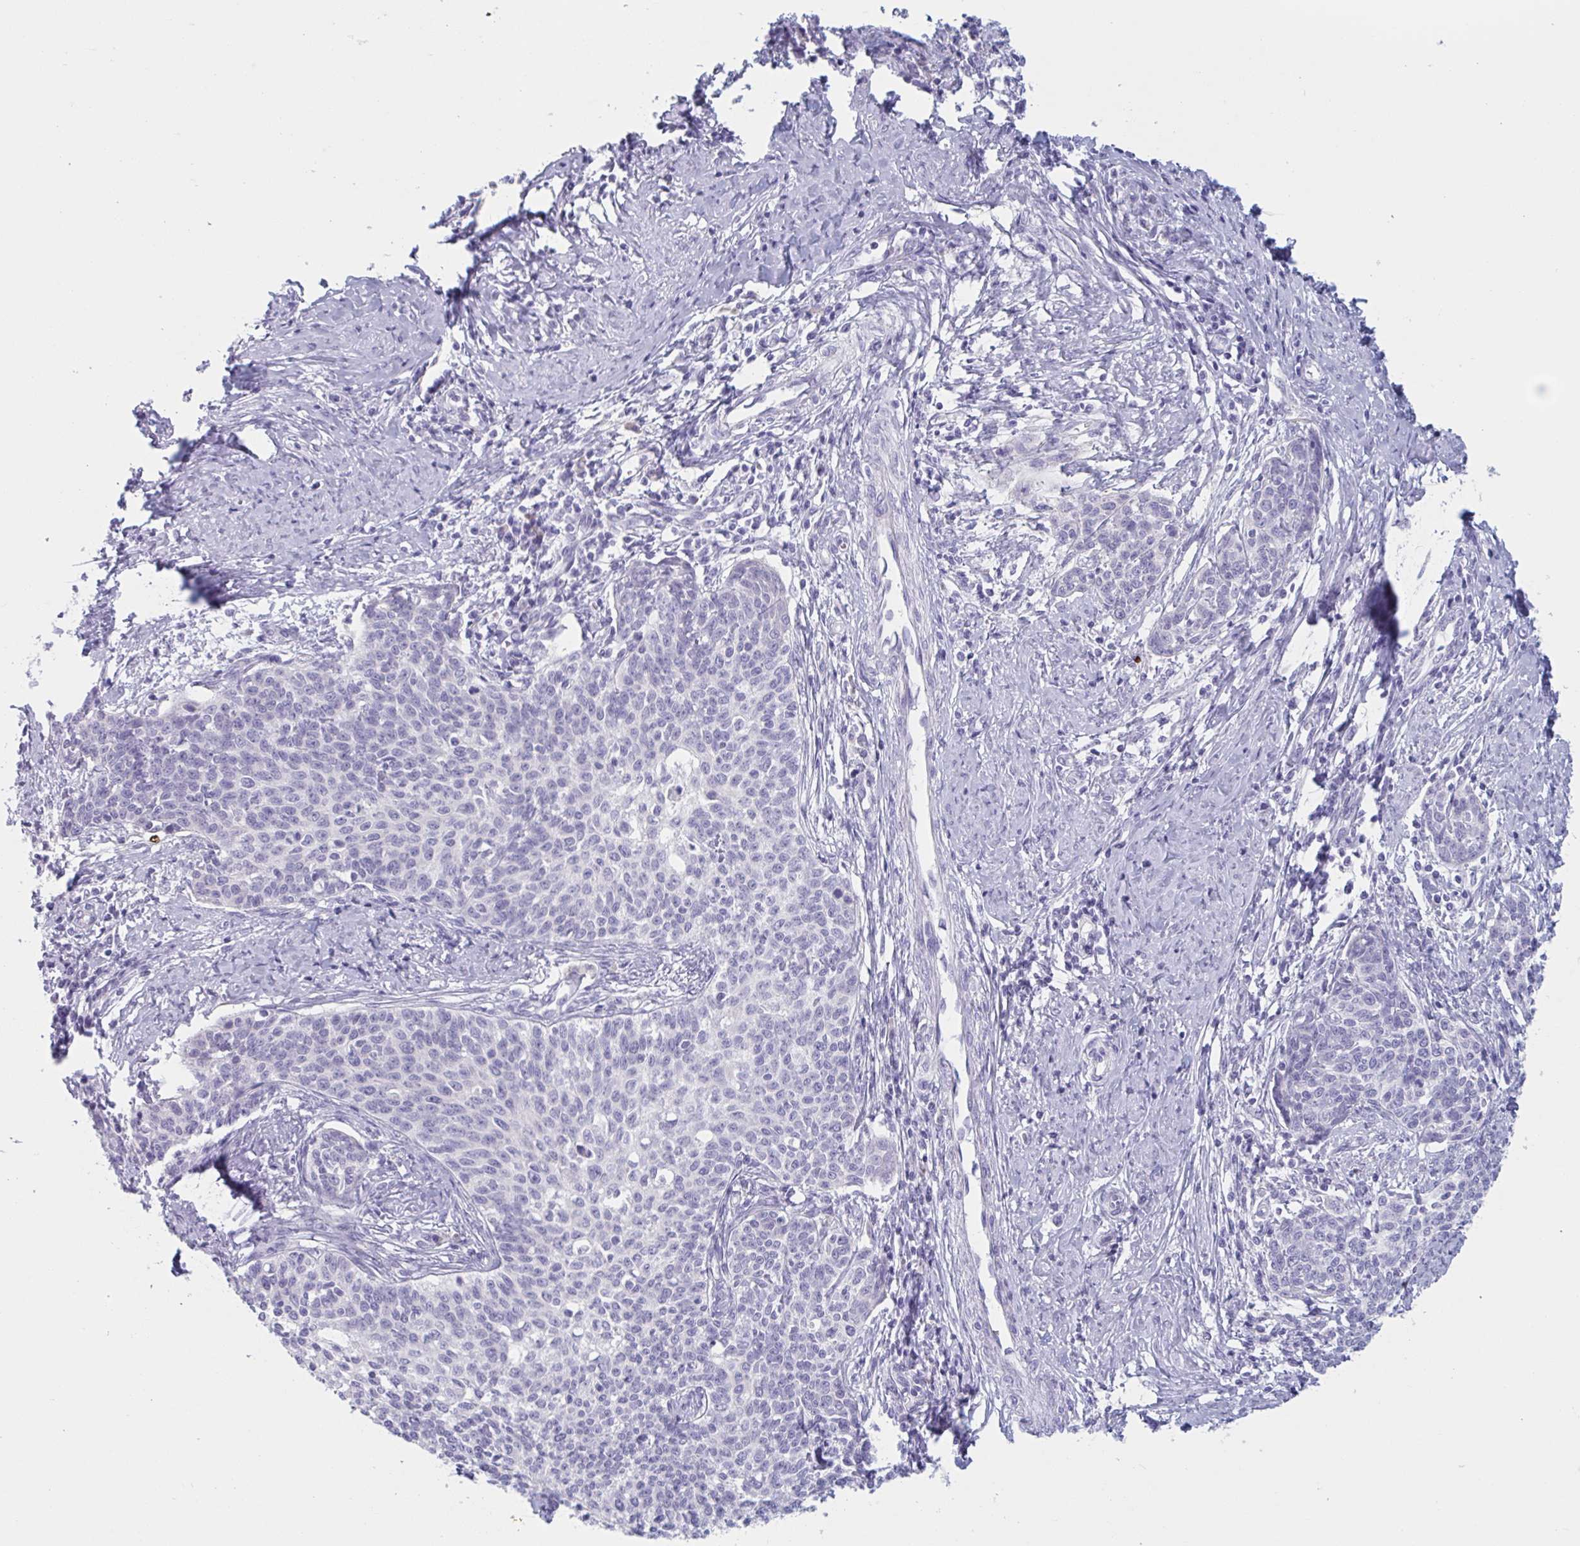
{"staining": {"intensity": "negative", "quantity": "none", "location": "none"}, "tissue": "cervical cancer", "cell_type": "Tumor cells", "image_type": "cancer", "snomed": [{"axis": "morphology", "description": "Squamous cell carcinoma, NOS"}, {"axis": "topography", "description": "Cervix"}], "caption": "Immunohistochemistry (IHC) of human cervical squamous cell carcinoma demonstrates no positivity in tumor cells.", "gene": "HSD11B2", "patient": {"sex": "female", "age": 39}}